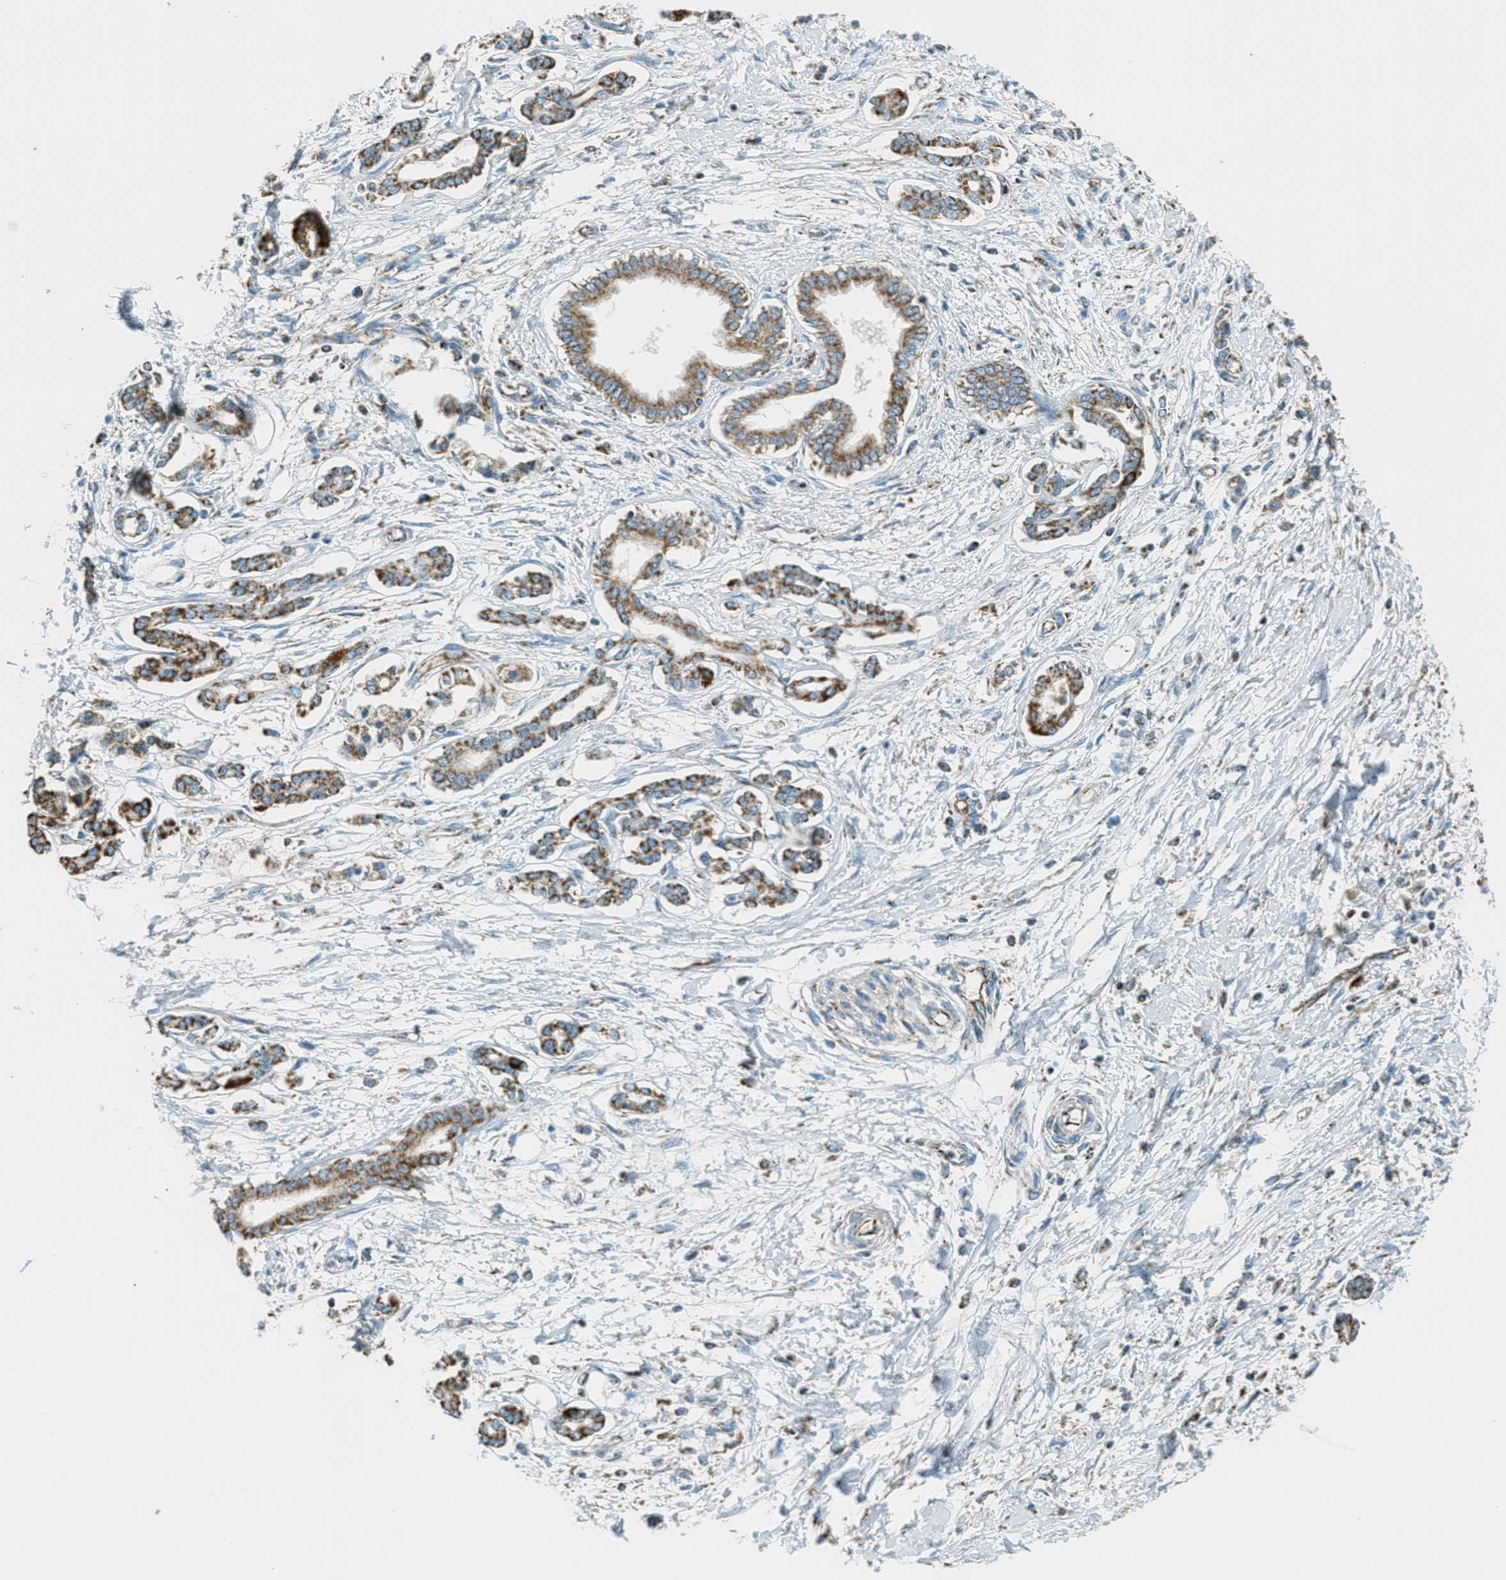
{"staining": {"intensity": "strong", "quantity": ">75%", "location": "cytoplasmic/membranous"}, "tissue": "pancreatic cancer", "cell_type": "Tumor cells", "image_type": "cancer", "snomed": [{"axis": "morphology", "description": "Adenocarcinoma, NOS"}, {"axis": "topography", "description": "Pancreas"}], "caption": "This photomicrograph shows immunohistochemistry (IHC) staining of human adenocarcinoma (pancreatic), with high strong cytoplasmic/membranous staining in approximately >75% of tumor cells.", "gene": "CHST15", "patient": {"sex": "male", "age": 56}}